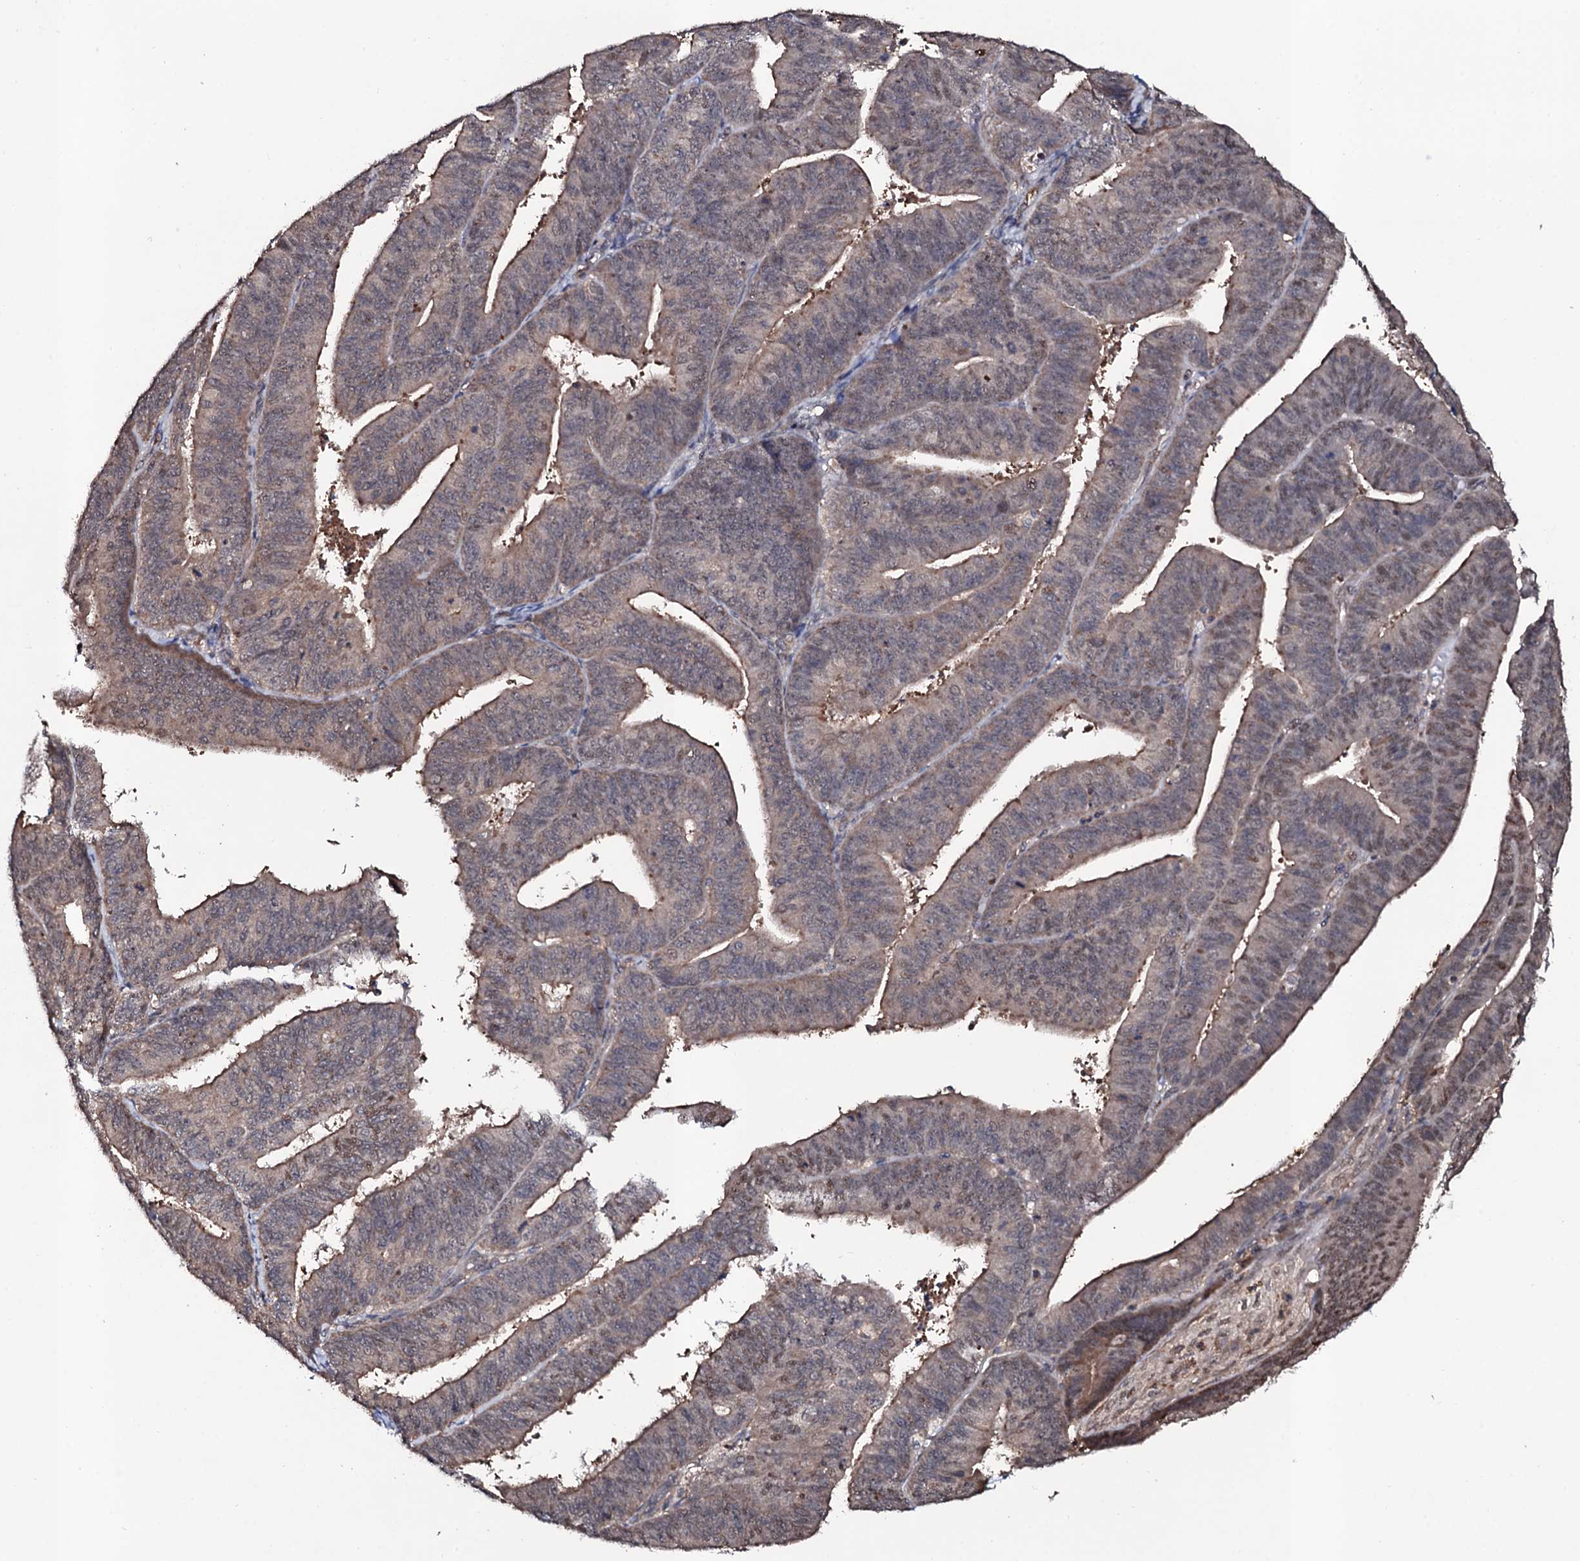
{"staining": {"intensity": "weak", "quantity": "25%-75%", "location": "cytoplasmic/membranous,nuclear"}, "tissue": "endometrial cancer", "cell_type": "Tumor cells", "image_type": "cancer", "snomed": [{"axis": "morphology", "description": "Adenocarcinoma, NOS"}, {"axis": "topography", "description": "Endometrium"}], "caption": "Endometrial adenocarcinoma was stained to show a protein in brown. There is low levels of weak cytoplasmic/membranous and nuclear staining in approximately 25%-75% of tumor cells. (IHC, brightfield microscopy, high magnification).", "gene": "COG6", "patient": {"sex": "female", "age": 73}}